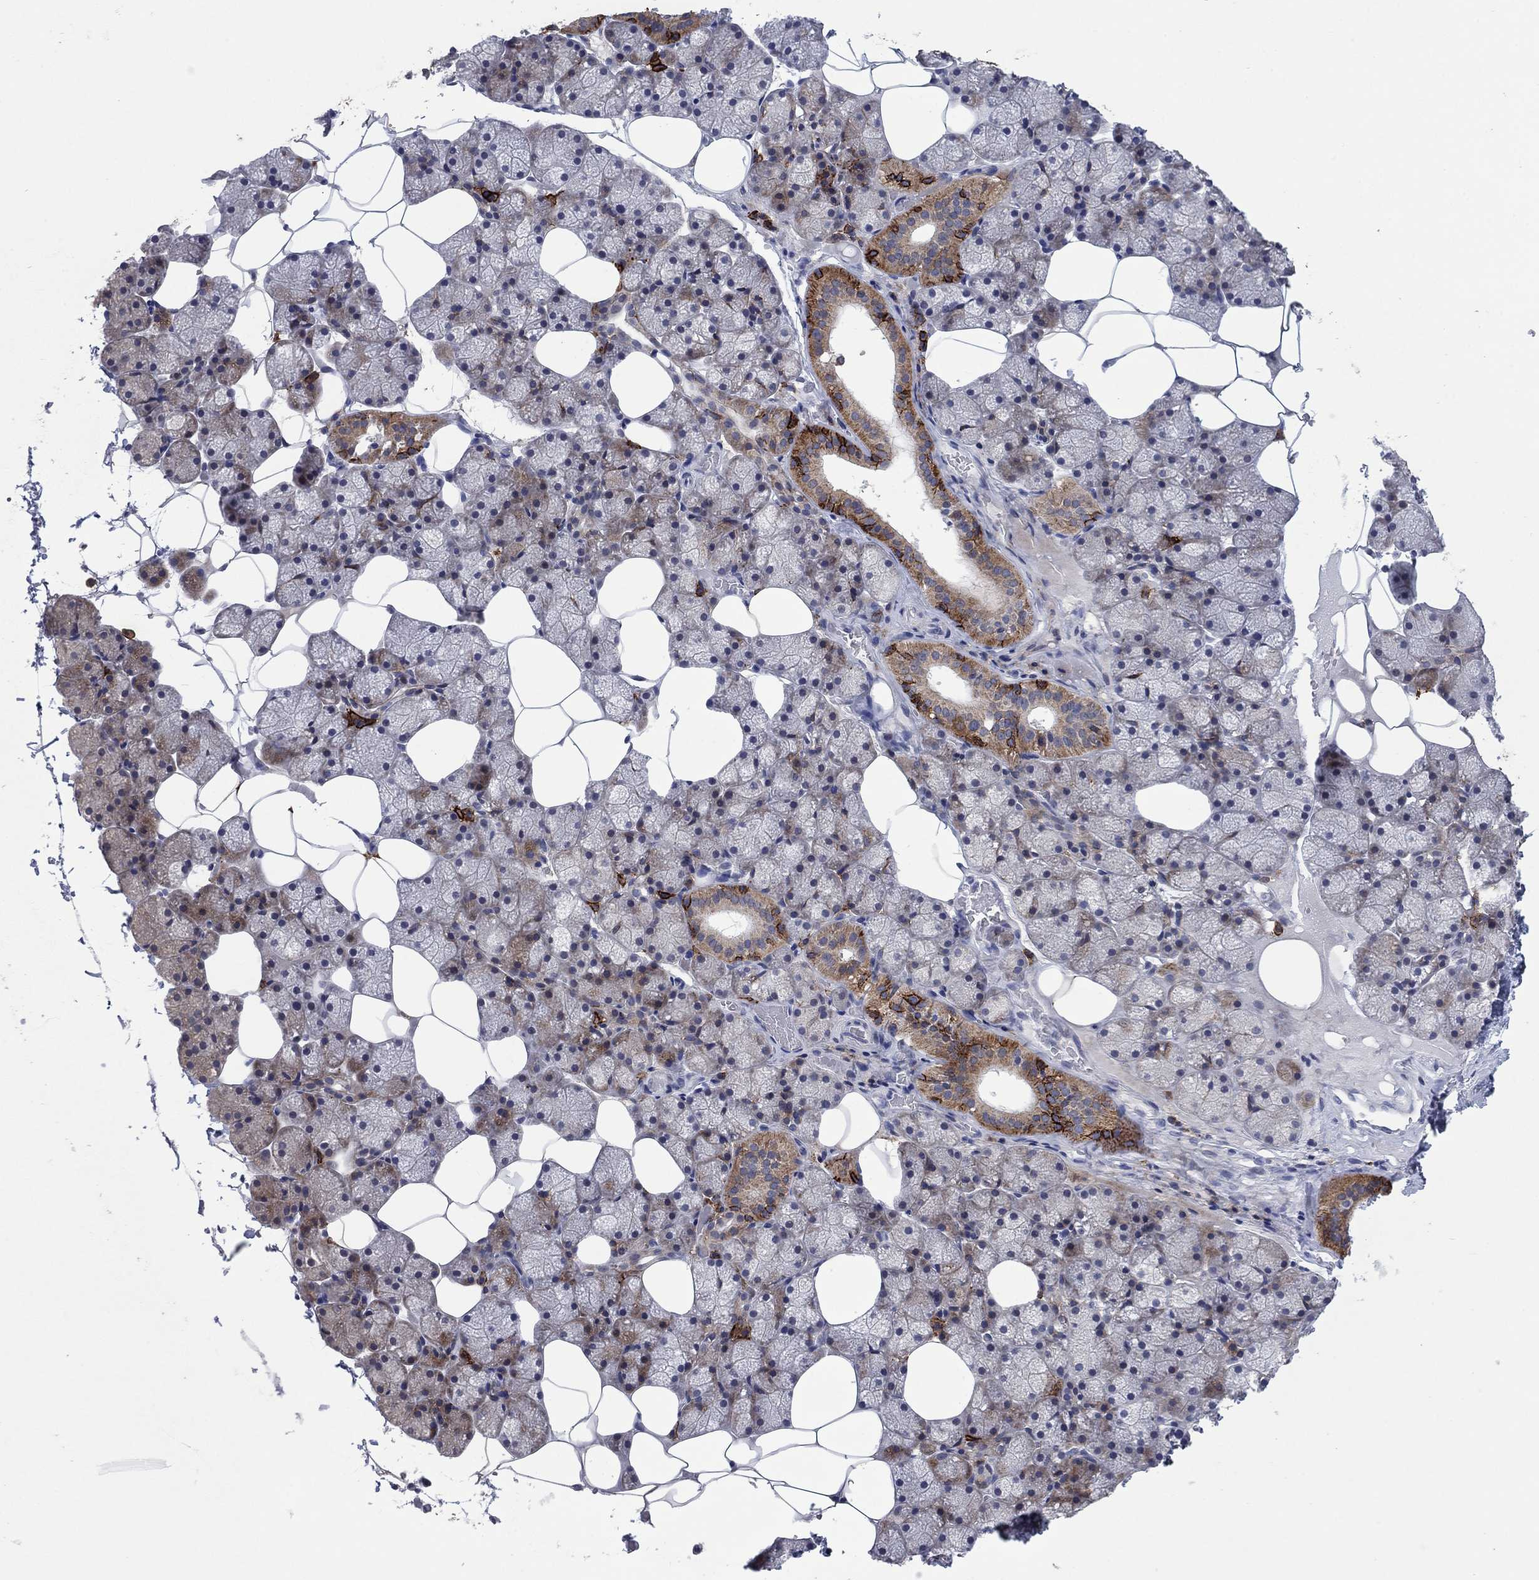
{"staining": {"intensity": "strong", "quantity": "<25%", "location": "cytoplasmic/membranous"}, "tissue": "salivary gland", "cell_type": "Glandular cells", "image_type": "normal", "snomed": [{"axis": "morphology", "description": "Normal tissue, NOS"}, {"axis": "topography", "description": "Salivary gland"}], "caption": "A photomicrograph showing strong cytoplasmic/membranous positivity in about <25% of glandular cells in unremarkable salivary gland, as visualized by brown immunohistochemical staining.", "gene": "SDC1", "patient": {"sex": "male", "age": 38}}